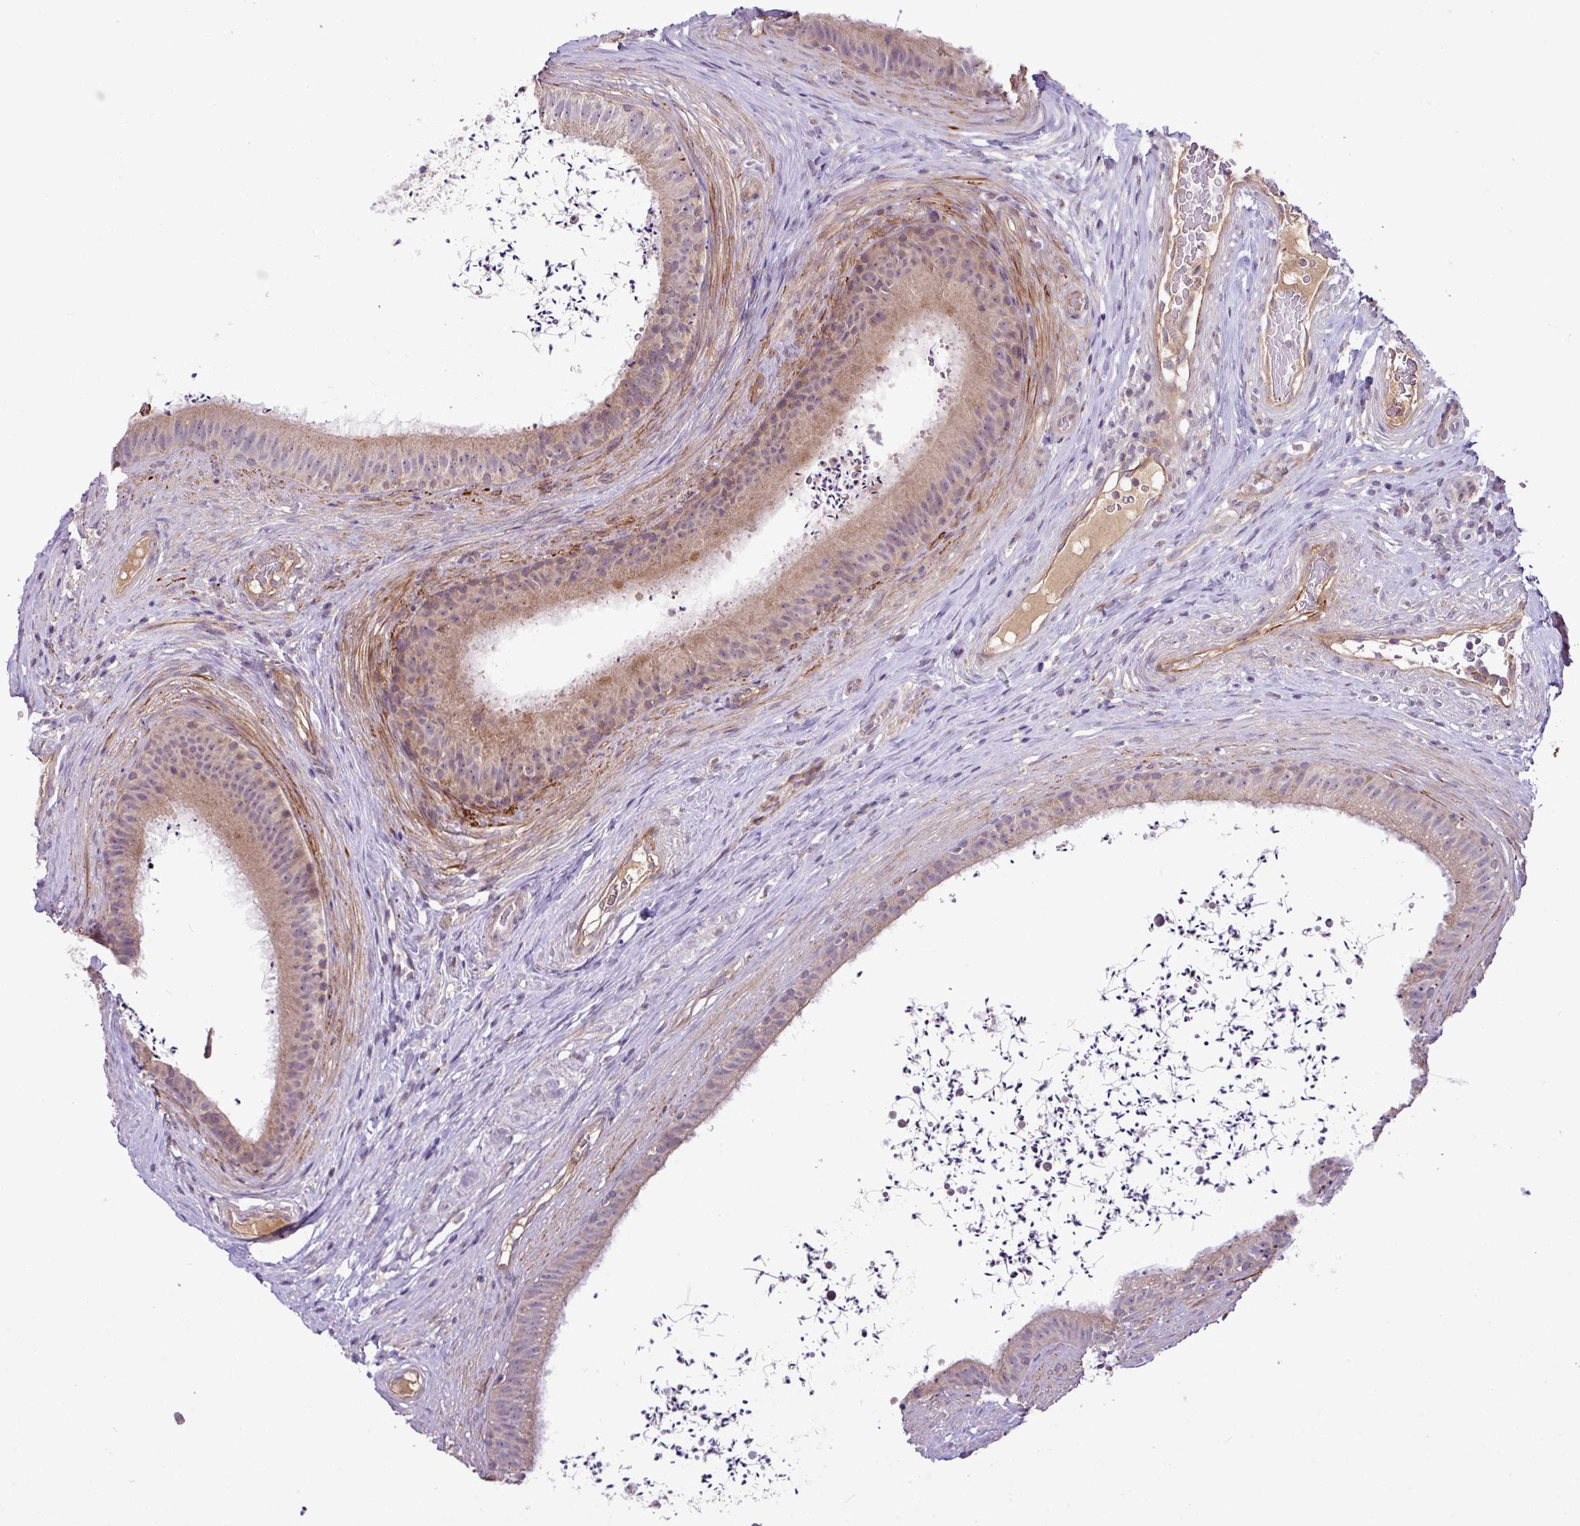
{"staining": {"intensity": "weak", "quantity": "25%-75%", "location": "cytoplasmic/membranous"}, "tissue": "epididymis", "cell_type": "Glandular cells", "image_type": "normal", "snomed": [{"axis": "morphology", "description": "Normal tissue, NOS"}, {"axis": "topography", "description": "Testis"}, {"axis": "topography", "description": "Epididymis"}], "caption": "Immunohistochemical staining of benign epididymis reveals weak cytoplasmic/membranous protein staining in approximately 25%-75% of glandular cells.", "gene": "XIAP", "patient": {"sex": "male", "age": 41}}